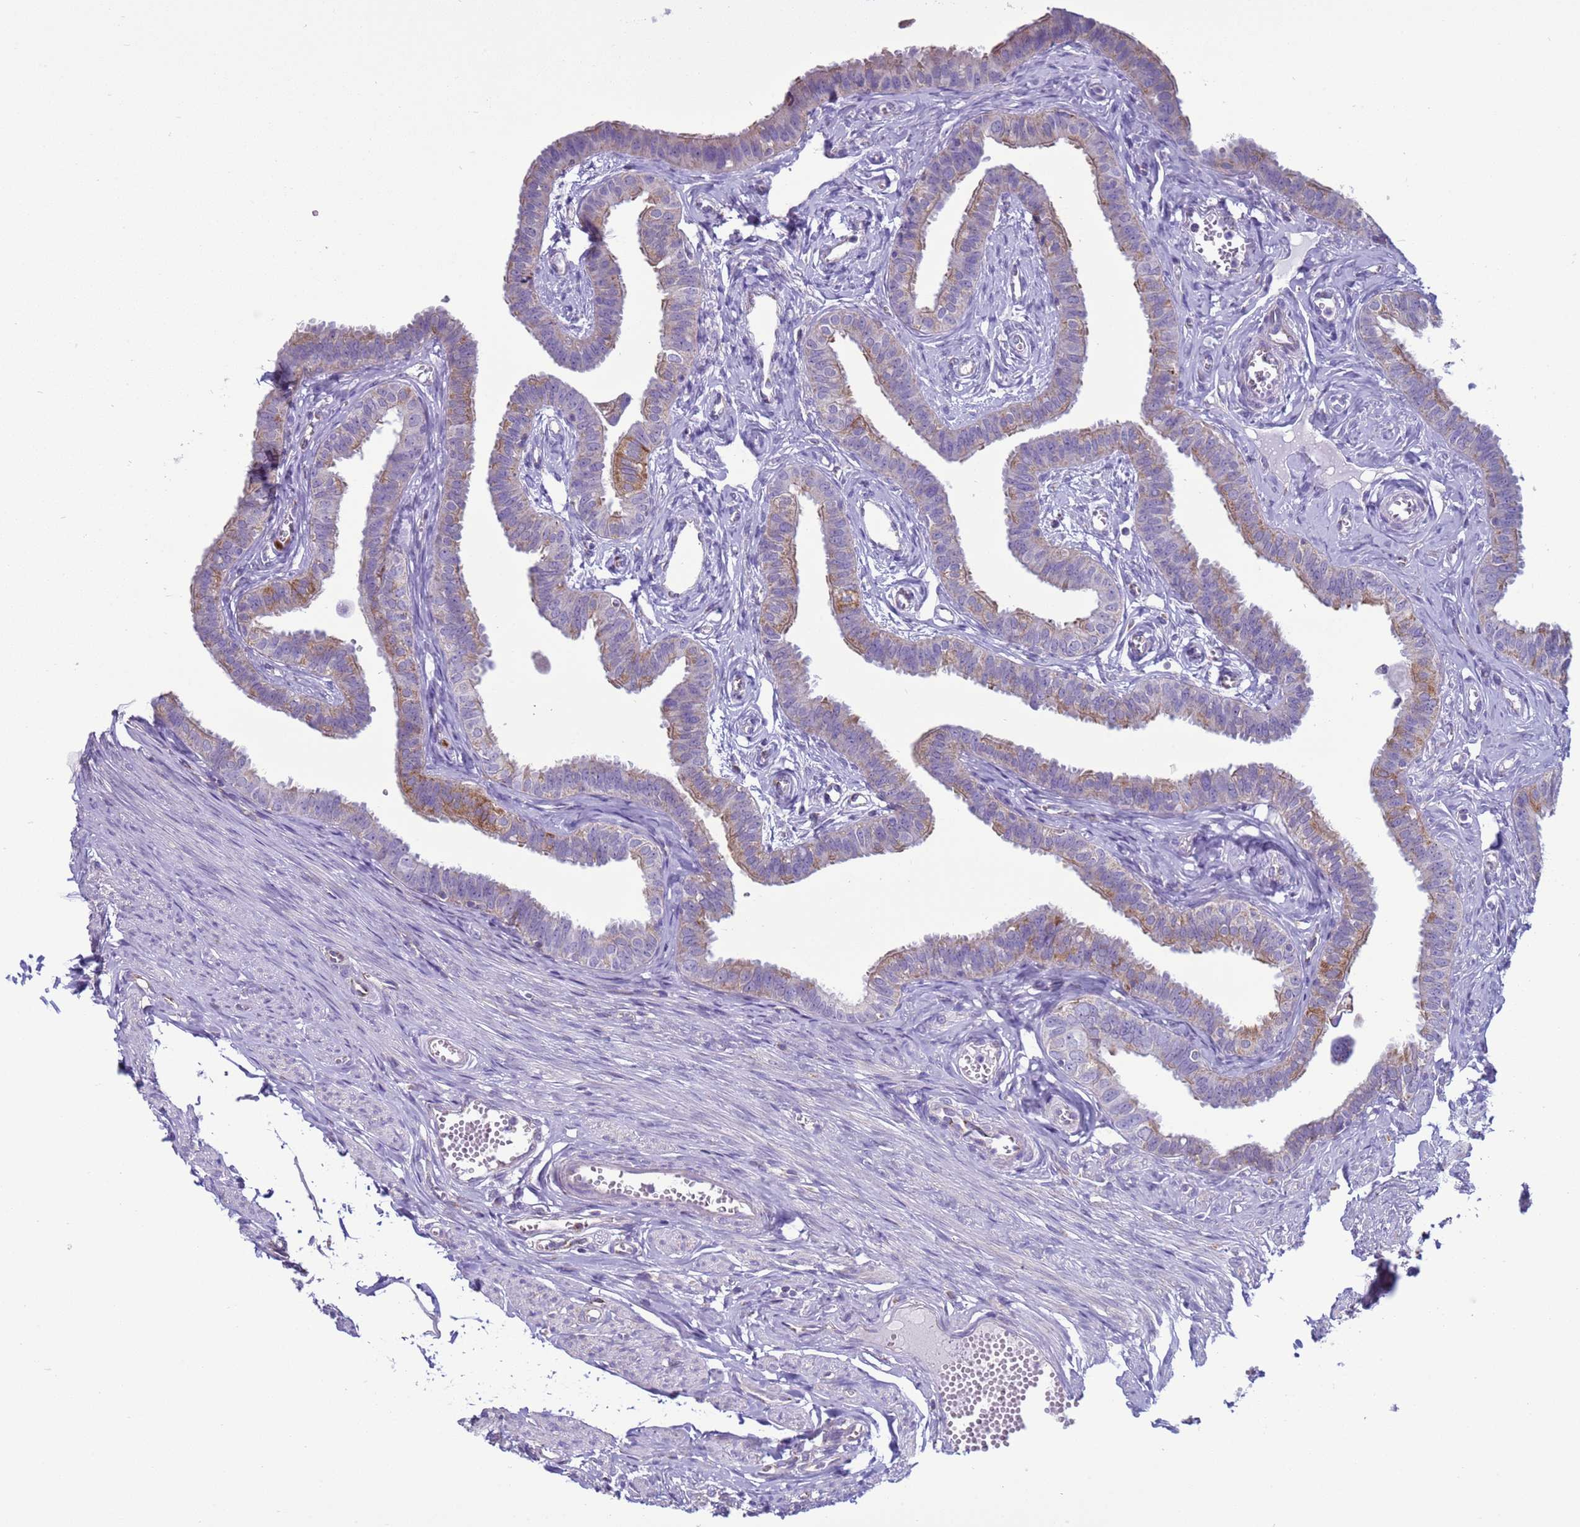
{"staining": {"intensity": "moderate", "quantity": "25%-75%", "location": "cytoplasmic/membranous"}, "tissue": "fallopian tube", "cell_type": "Glandular cells", "image_type": "normal", "snomed": [{"axis": "morphology", "description": "Normal tissue, NOS"}, {"axis": "morphology", "description": "Carcinoma, NOS"}, {"axis": "topography", "description": "Fallopian tube"}, {"axis": "topography", "description": "Ovary"}], "caption": "Fallopian tube stained with immunohistochemistry (IHC) exhibits moderate cytoplasmic/membranous positivity in approximately 25%-75% of glandular cells.", "gene": "HPCAL1", "patient": {"sex": "female", "age": 59}}